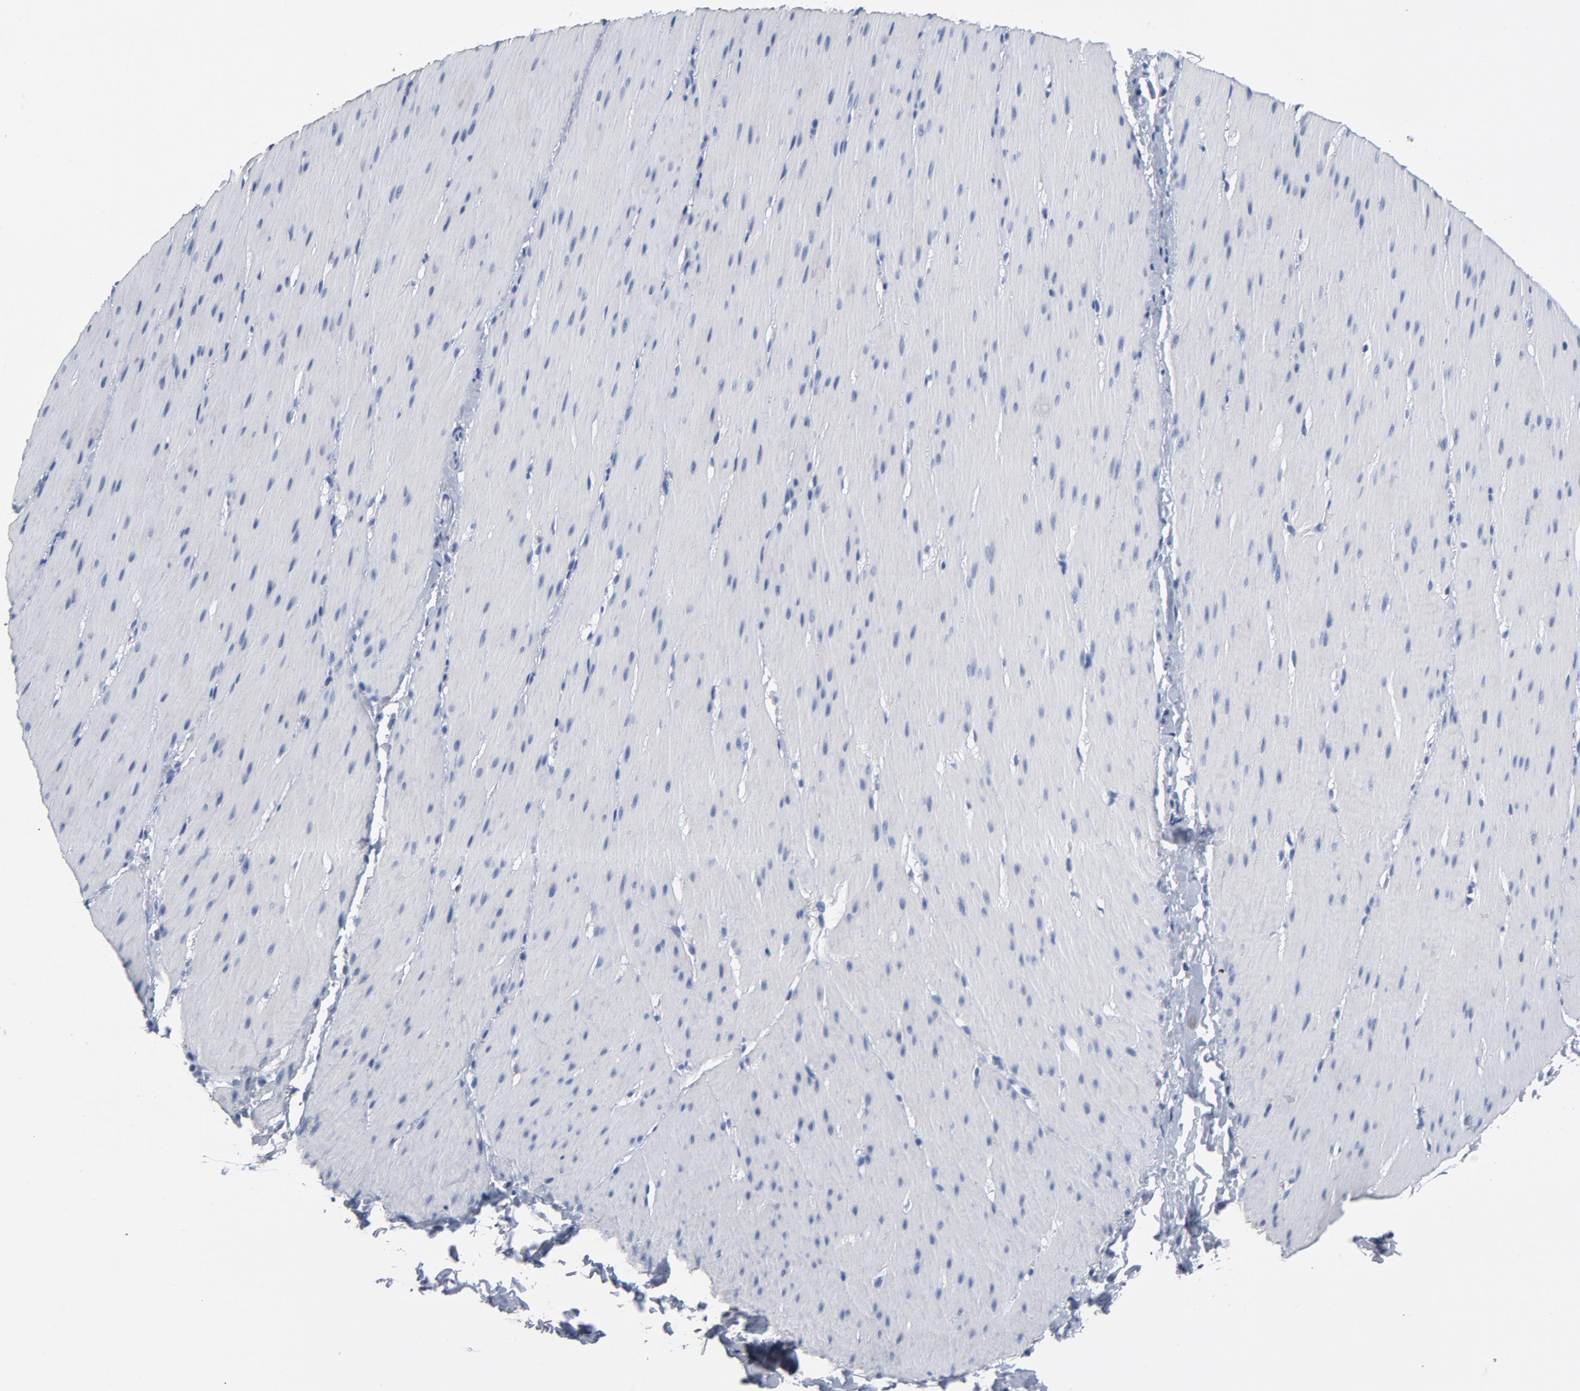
{"staining": {"intensity": "negative", "quantity": "none", "location": "none"}, "tissue": "smooth muscle", "cell_type": "Smooth muscle cells", "image_type": "normal", "snomed": [{"axis": "morphology", "description": "Normal tissue, NOS"}, {"axis": "topography", "description": "Smooth muscle"}, {"axis": "topography", "description": "Colon"}], "caption": "Immunohistochemistry photomicrograph of unremarkable human smooth muscle stained for a protein (brown), which demonstrates no staining in smooth muscle cells.", "gene": "CDC20", "patient": {"sex": "male", "age": 67}}